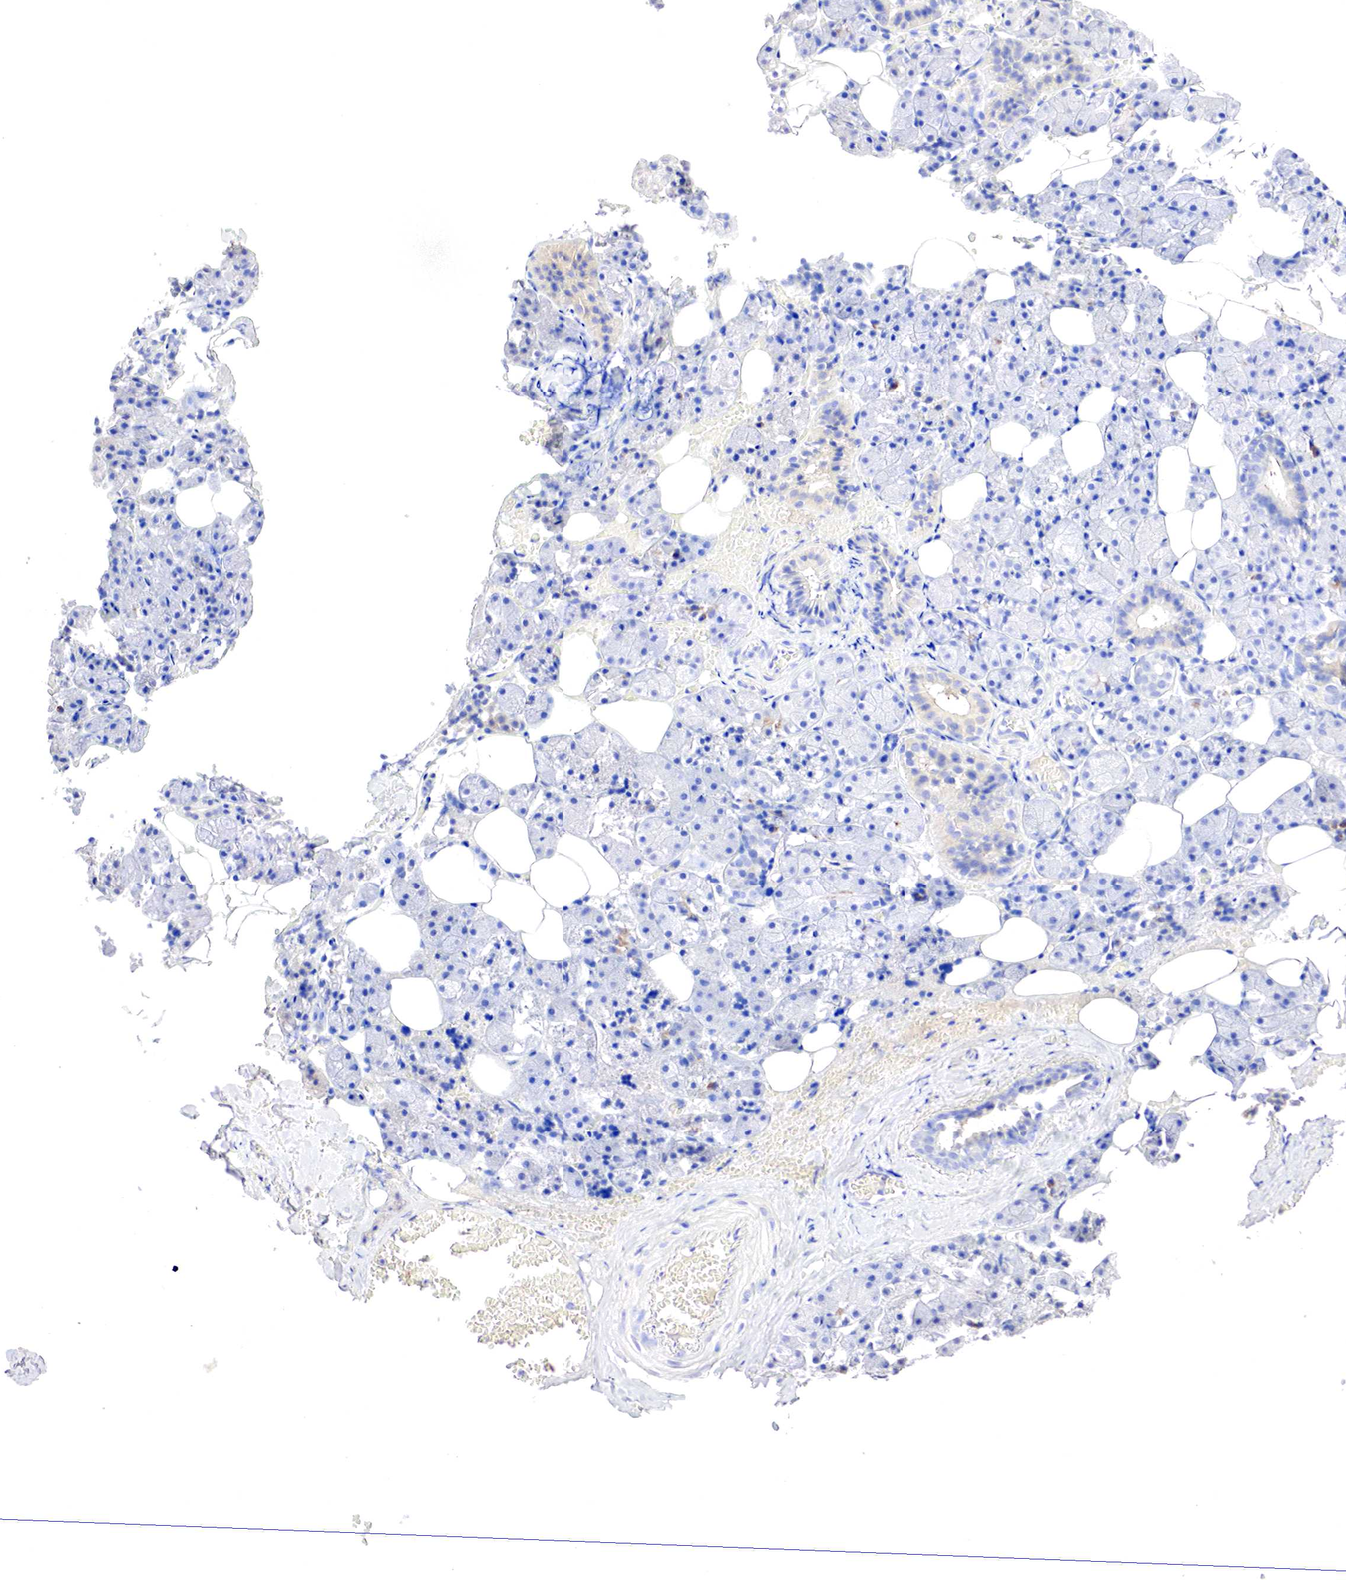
{"staining": {"intensity": "weak", "quantity": "<25%", "location": "cytoplasmic/membranous"}, "tissue": "salivary gland", "cell_type": "Glandular cells", "image_type": "normal", "snomed": [{"axis": "morphology", "description": "Normal tissue, NOS"}, {"axis": "topography", "description": "Salivary gland"}], "caption": "A histopathology image of salivary gland stained for a protein shows no brown staining in glandular cells. Brightfield microscopy of immunohistochemistry stained with DAB (brown) and hematoxylin (blue), captured at high magnification.", "gene": "GATA1", "patient": {"sex": "female", "age": 55}}